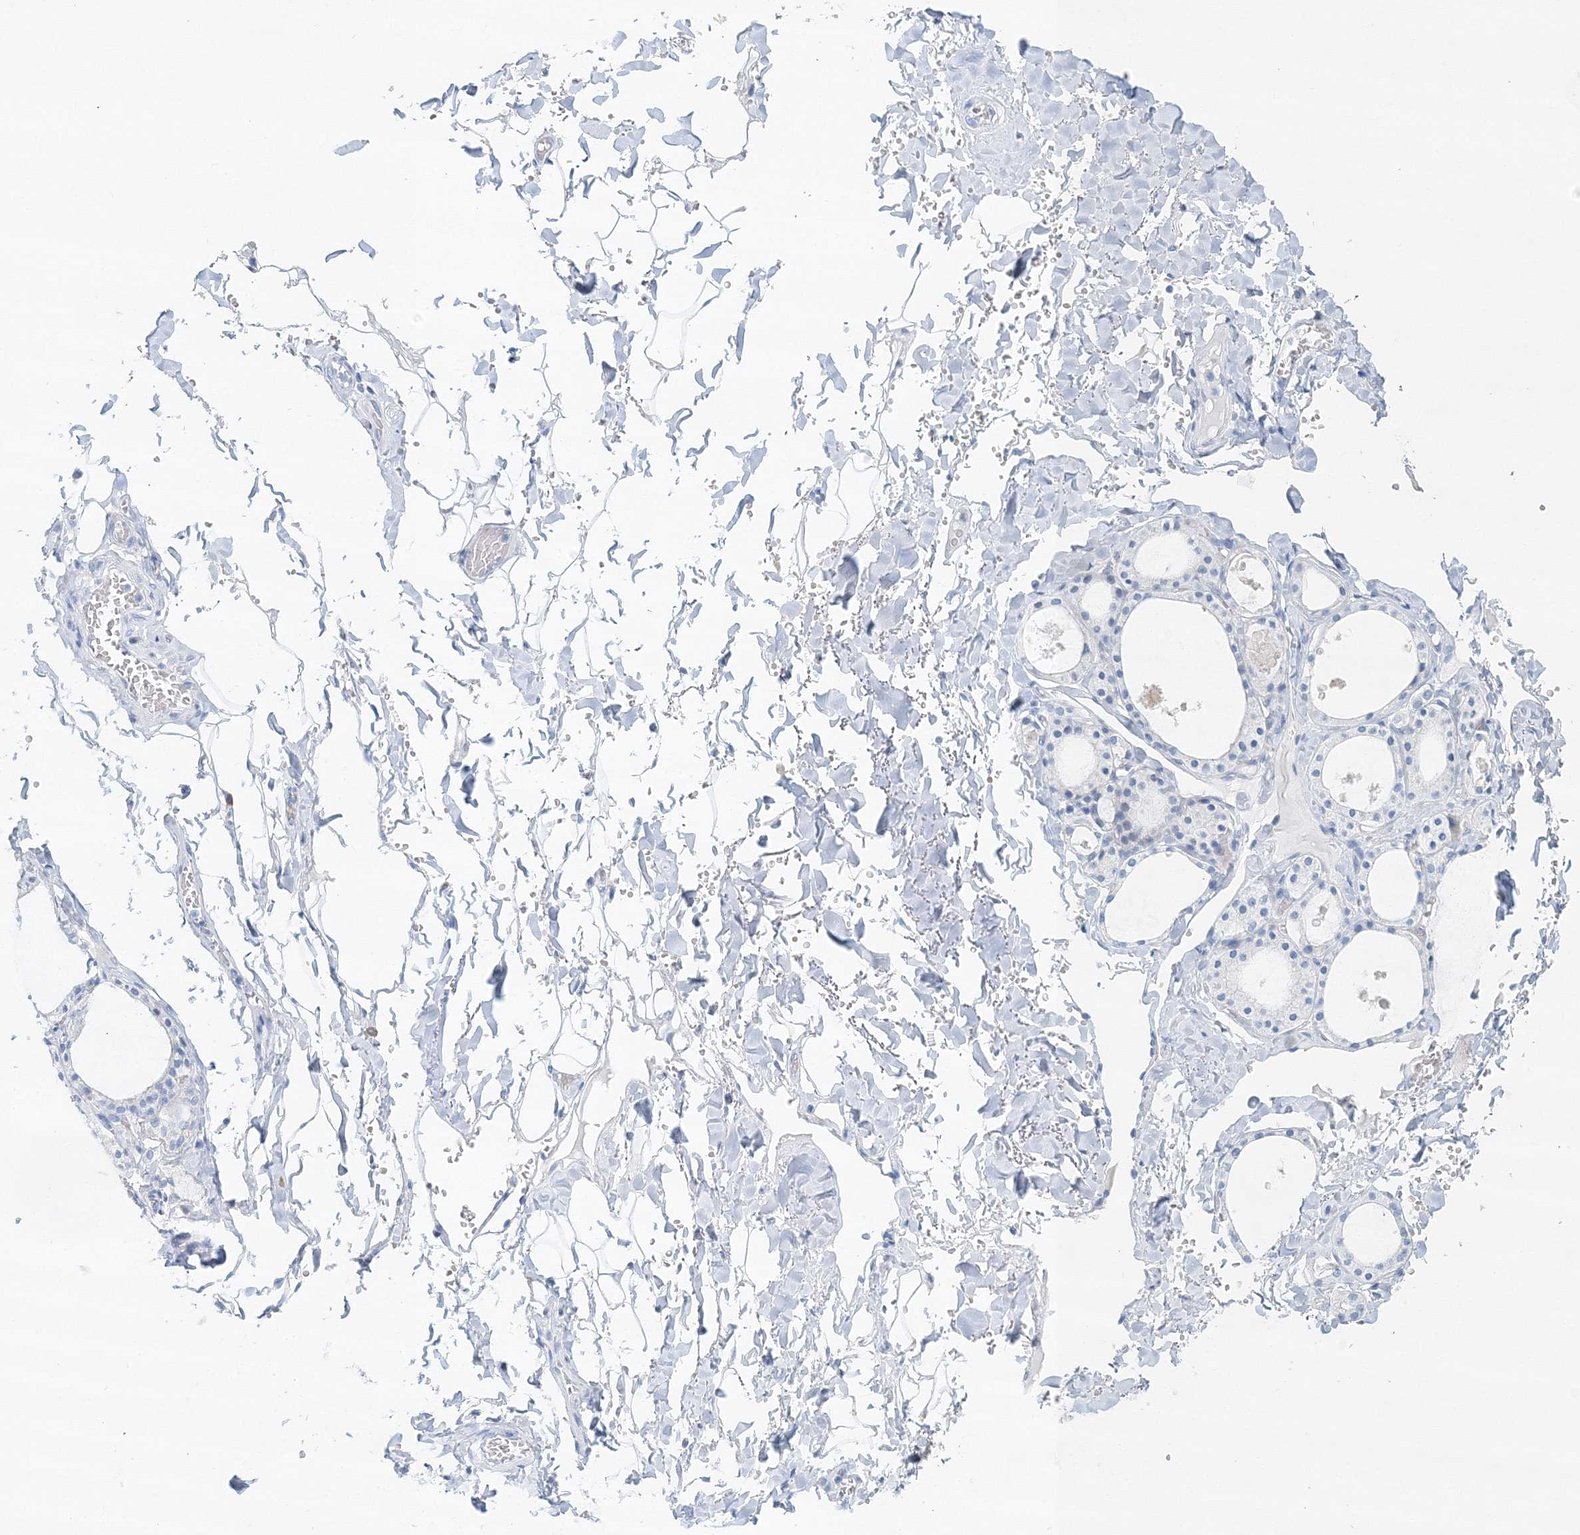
{"staining": {"intensity": "negative", "quantity": "none", "location": "none"}, "tissue": "thyroid gland", "cell_type": "Glandular cells", "image_type": "normal", "snomed": [{"axis": "morphology", "description": "Normal tissue, NOS"}, {"axis": "topography", "description": "Thyroid gland"}], "caption": "The micrograph exhibits no staining of glandular cells in benign thyroid gland.", "gene": "VILL", "patient": {"sex": "male", "age": 56}}